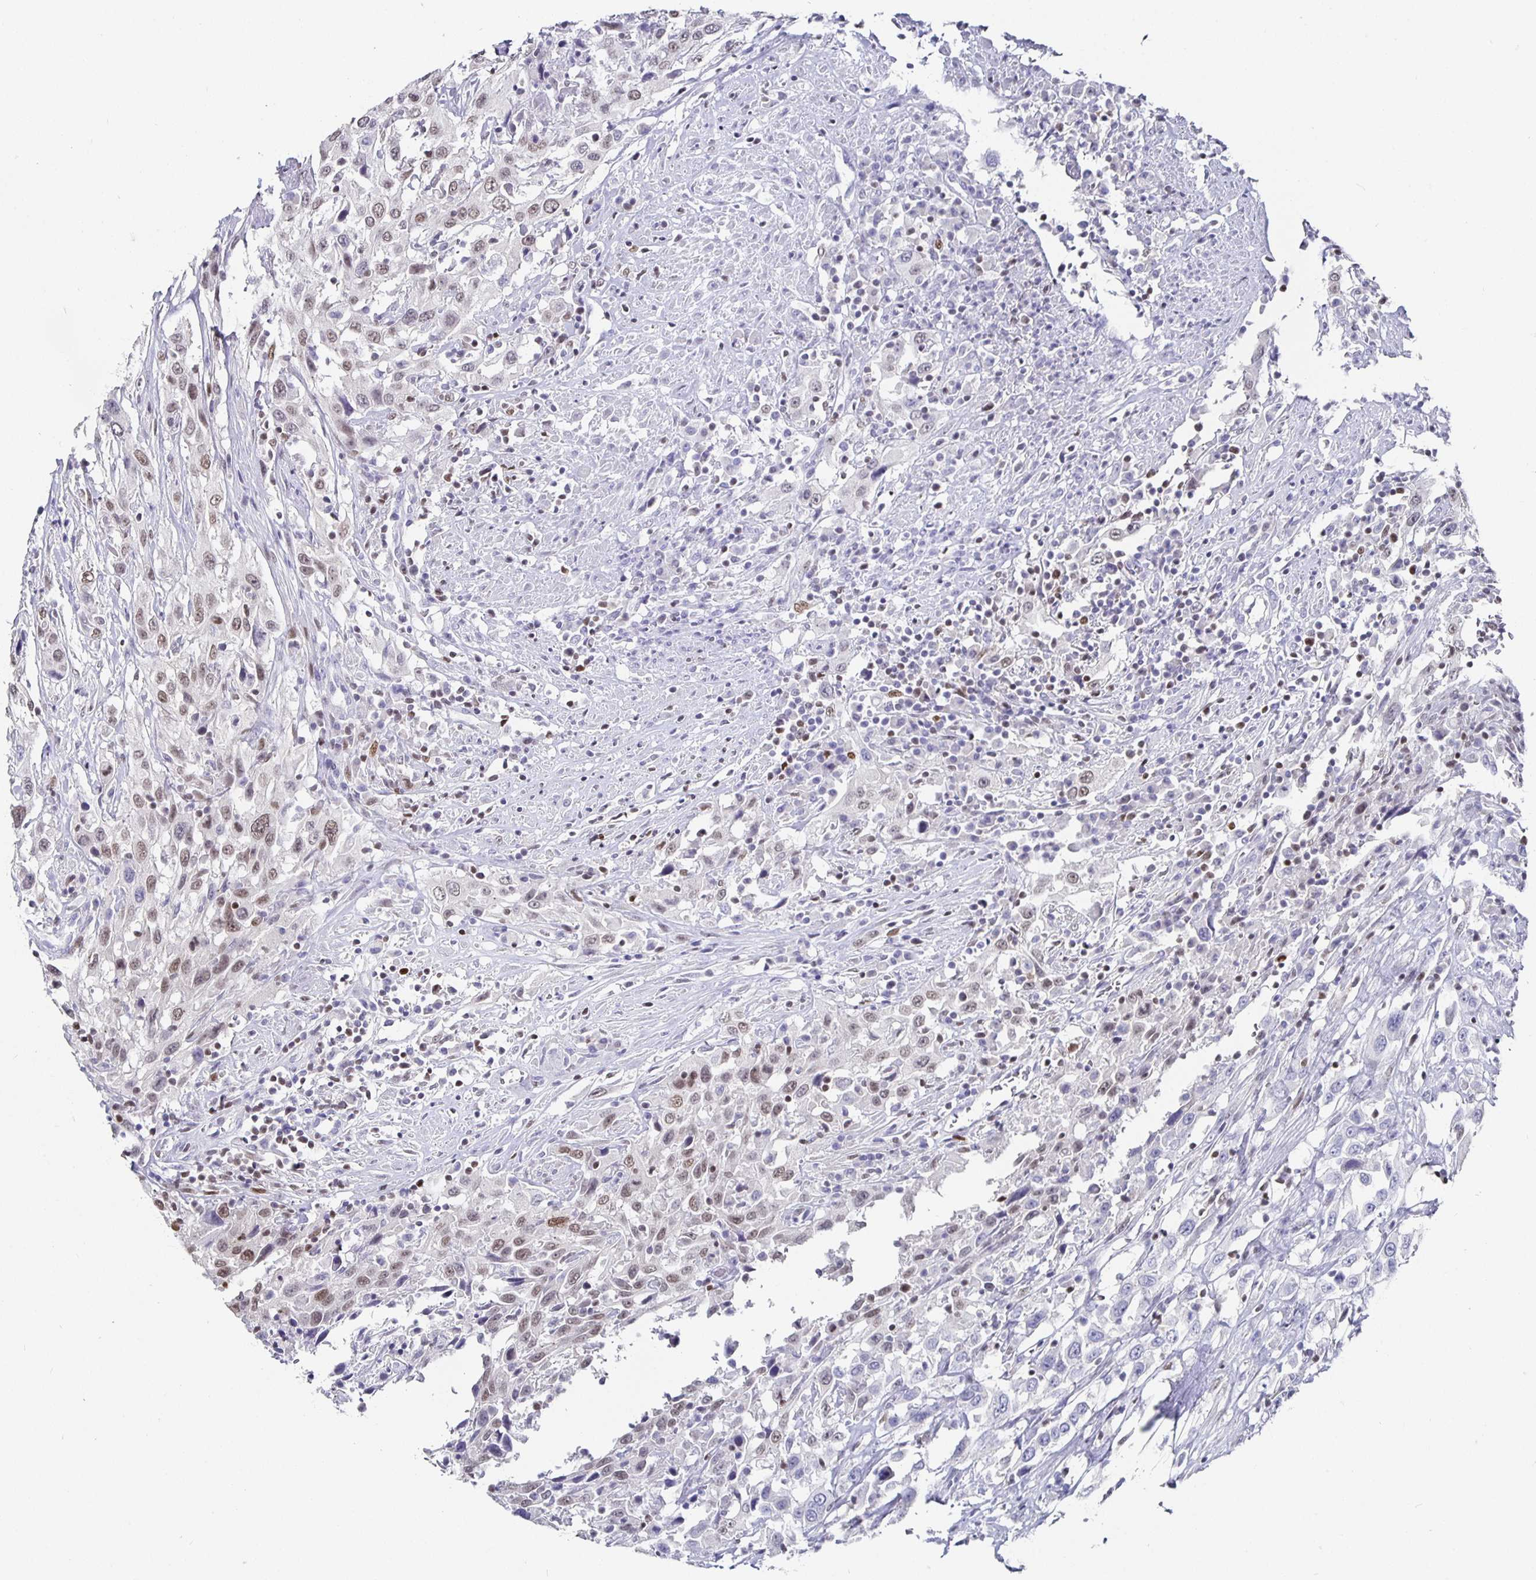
{"staining": {"intensity": "weak", "quantity": "25%-75%", "location": "nuclear"}, "tissue": "urothelial cancer", "cell_type": "Tumor cells", "image_type": "cancer", "snomed": [{"axis": "morphology", "description": "Urothelial carcinoma, High grade"}, {"axis": "topography", "description": "Urinary bladder"}], "caption": "A brown stain highlights weak nuclear staining of a protein in high-grade urothelial carcinoma tumor cells.", "gene": "RUNX2", "patient": {"sex": "male", "age": 61}}